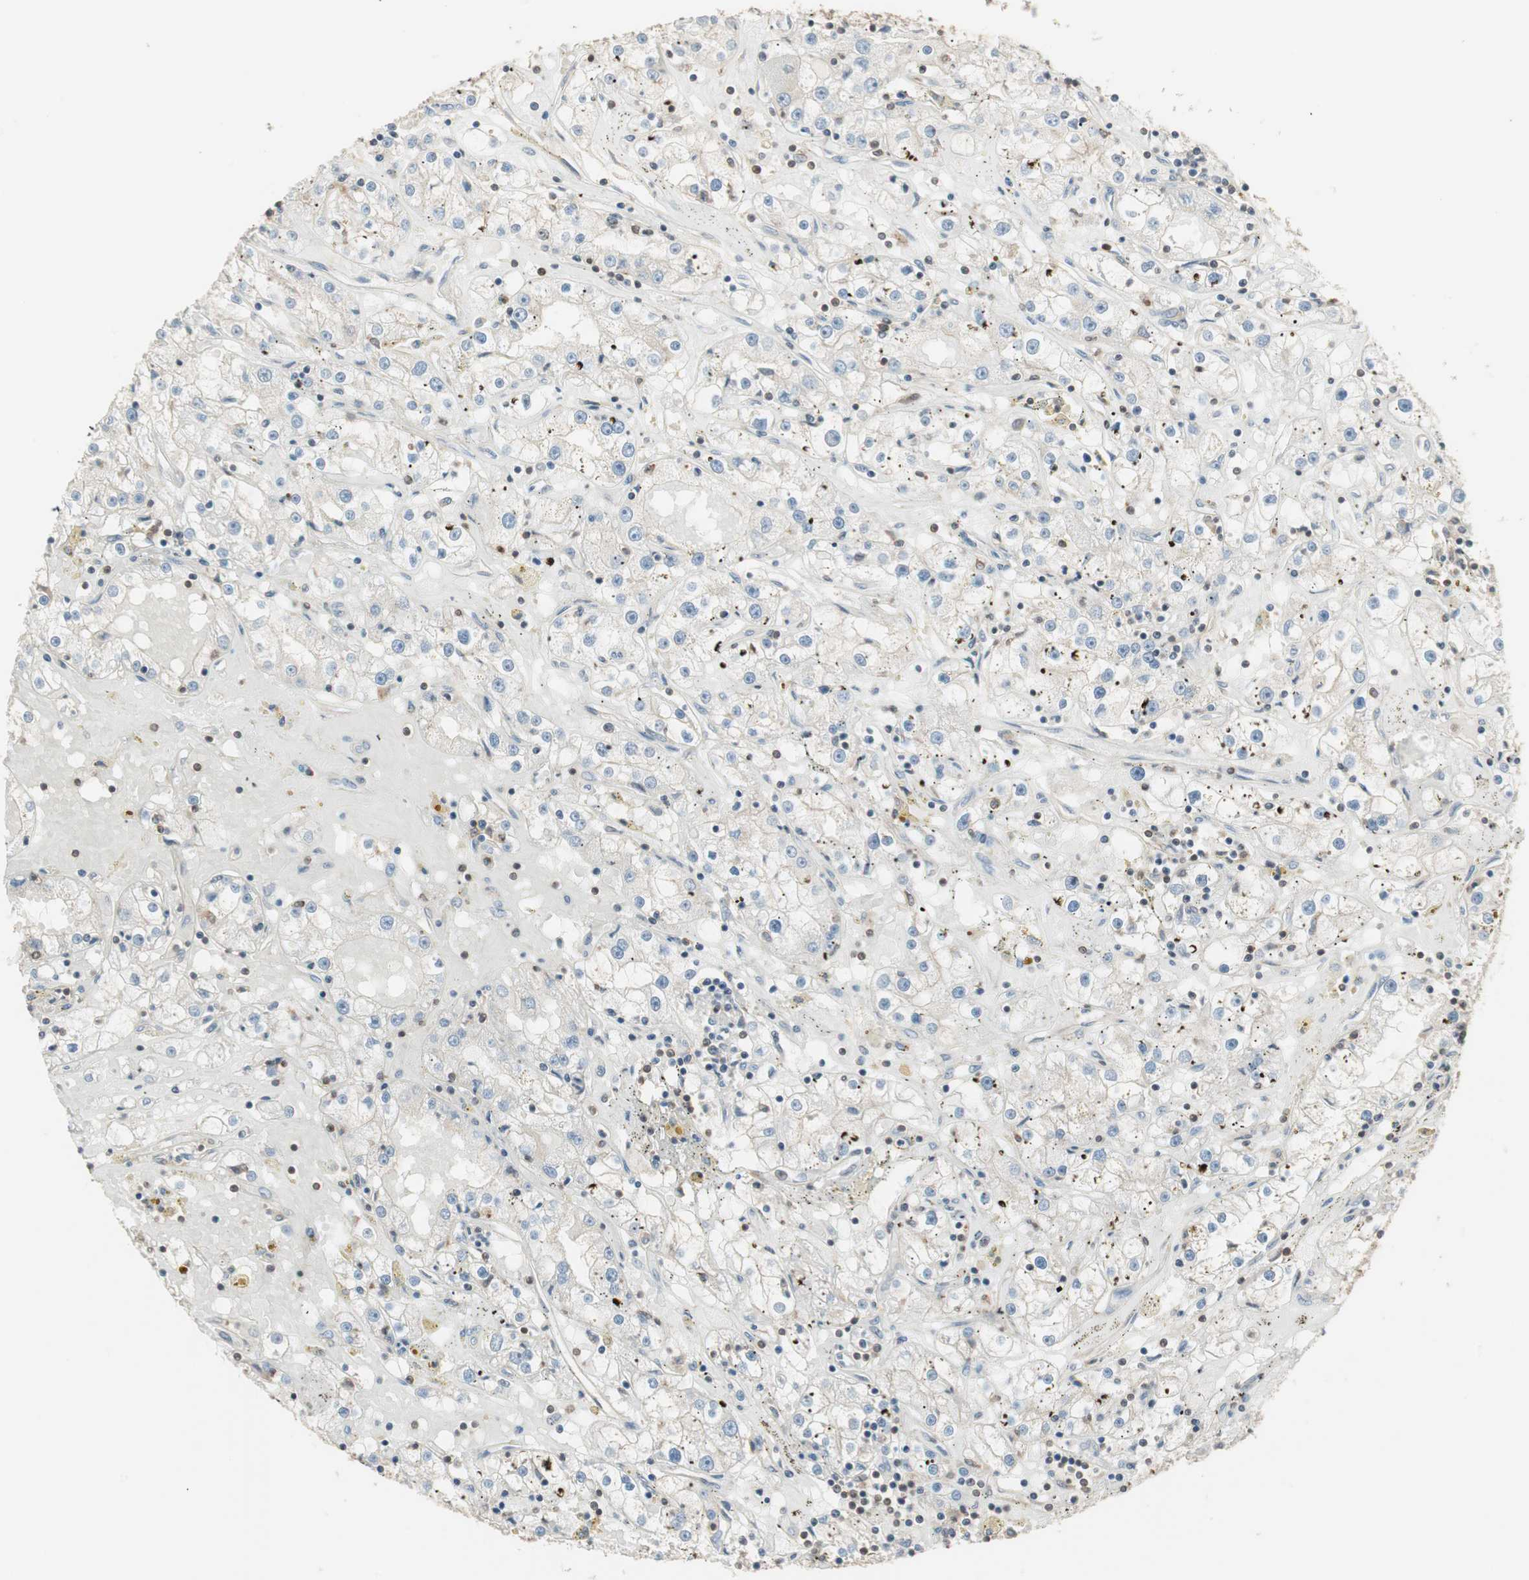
{"staining": {"intensity": "negative", "quantity": "none", "location": "none"}, "tissue": "renal cancer", "cell_type": "Tumor cells", "image_type": "cancer", "snomed": [{"axis": "morphology", "description": "Adenocarcinoma, NOS"}, {"axis": "topography", "description": "Kidney"}], "caption": "Tumor cells show no significant protein staining in renal adenocarcinoma.", "gene": "CRLF3", "patient": {"sex": "male", "age": 56}}